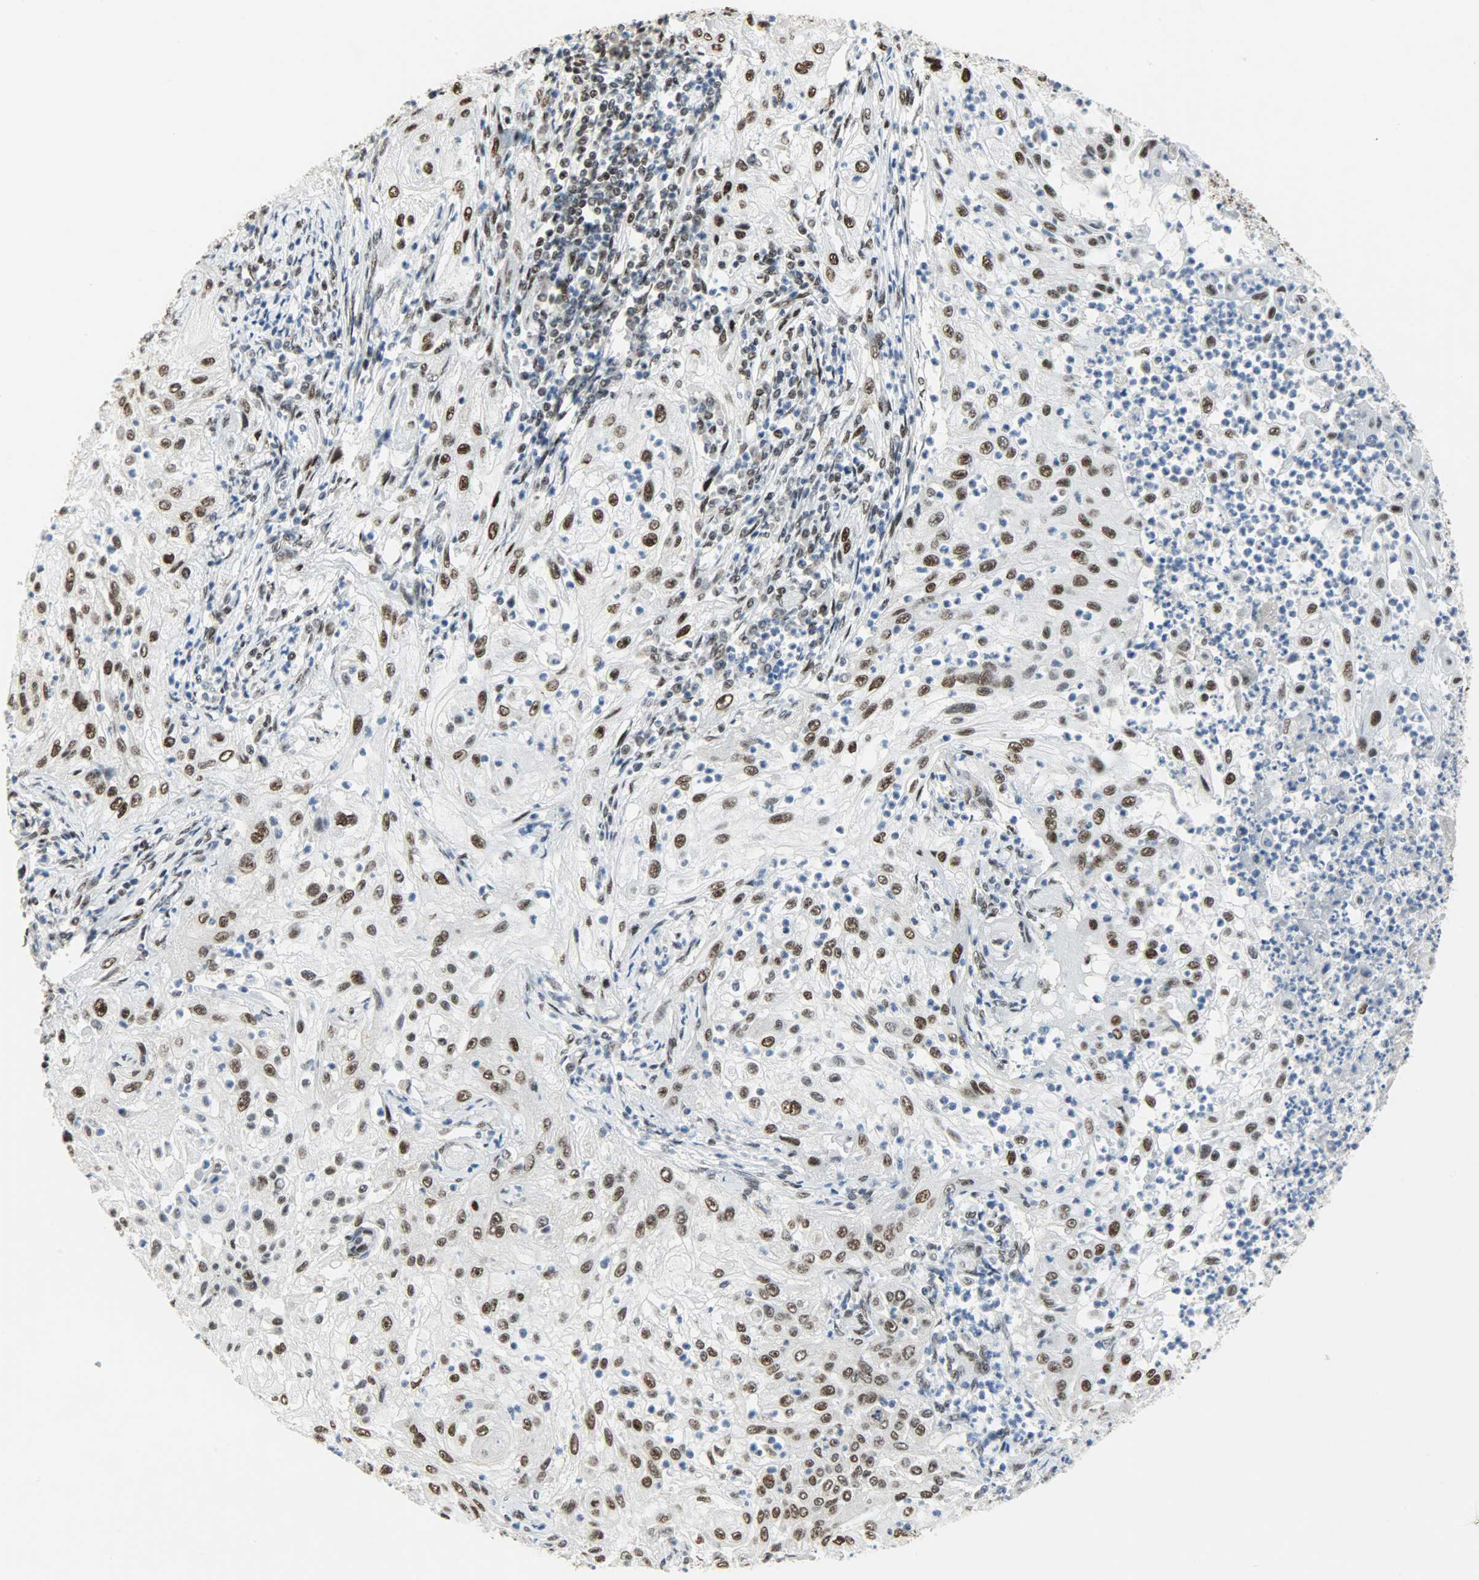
{"staining": {"intensity": "strong", "quantity": ">75%", "location": "nuclear"}, "tissue": "lung cancer", "cell_type": "Tumor cells", "image_type": "cancer", "snomed": [{"axis": "morphology", "description": "Inflammation, NOS"}, {"axis": "morphology", "description": "Squamous cell carcinoma, NOS"}, {"axis": "topography", "description": "Lymph node"}, {"axis": "topography", "description": "Soft tissue"}, {"axis": "topography", "description": "Lung"}], "caption": "This is a histology image of immunohistochemistry (IHC) staining of lung cancer, which shows strong positivity in the nuclear of tumor cells.", "gene": "SSB", "patient": {"sex": "male", "age": 66}}